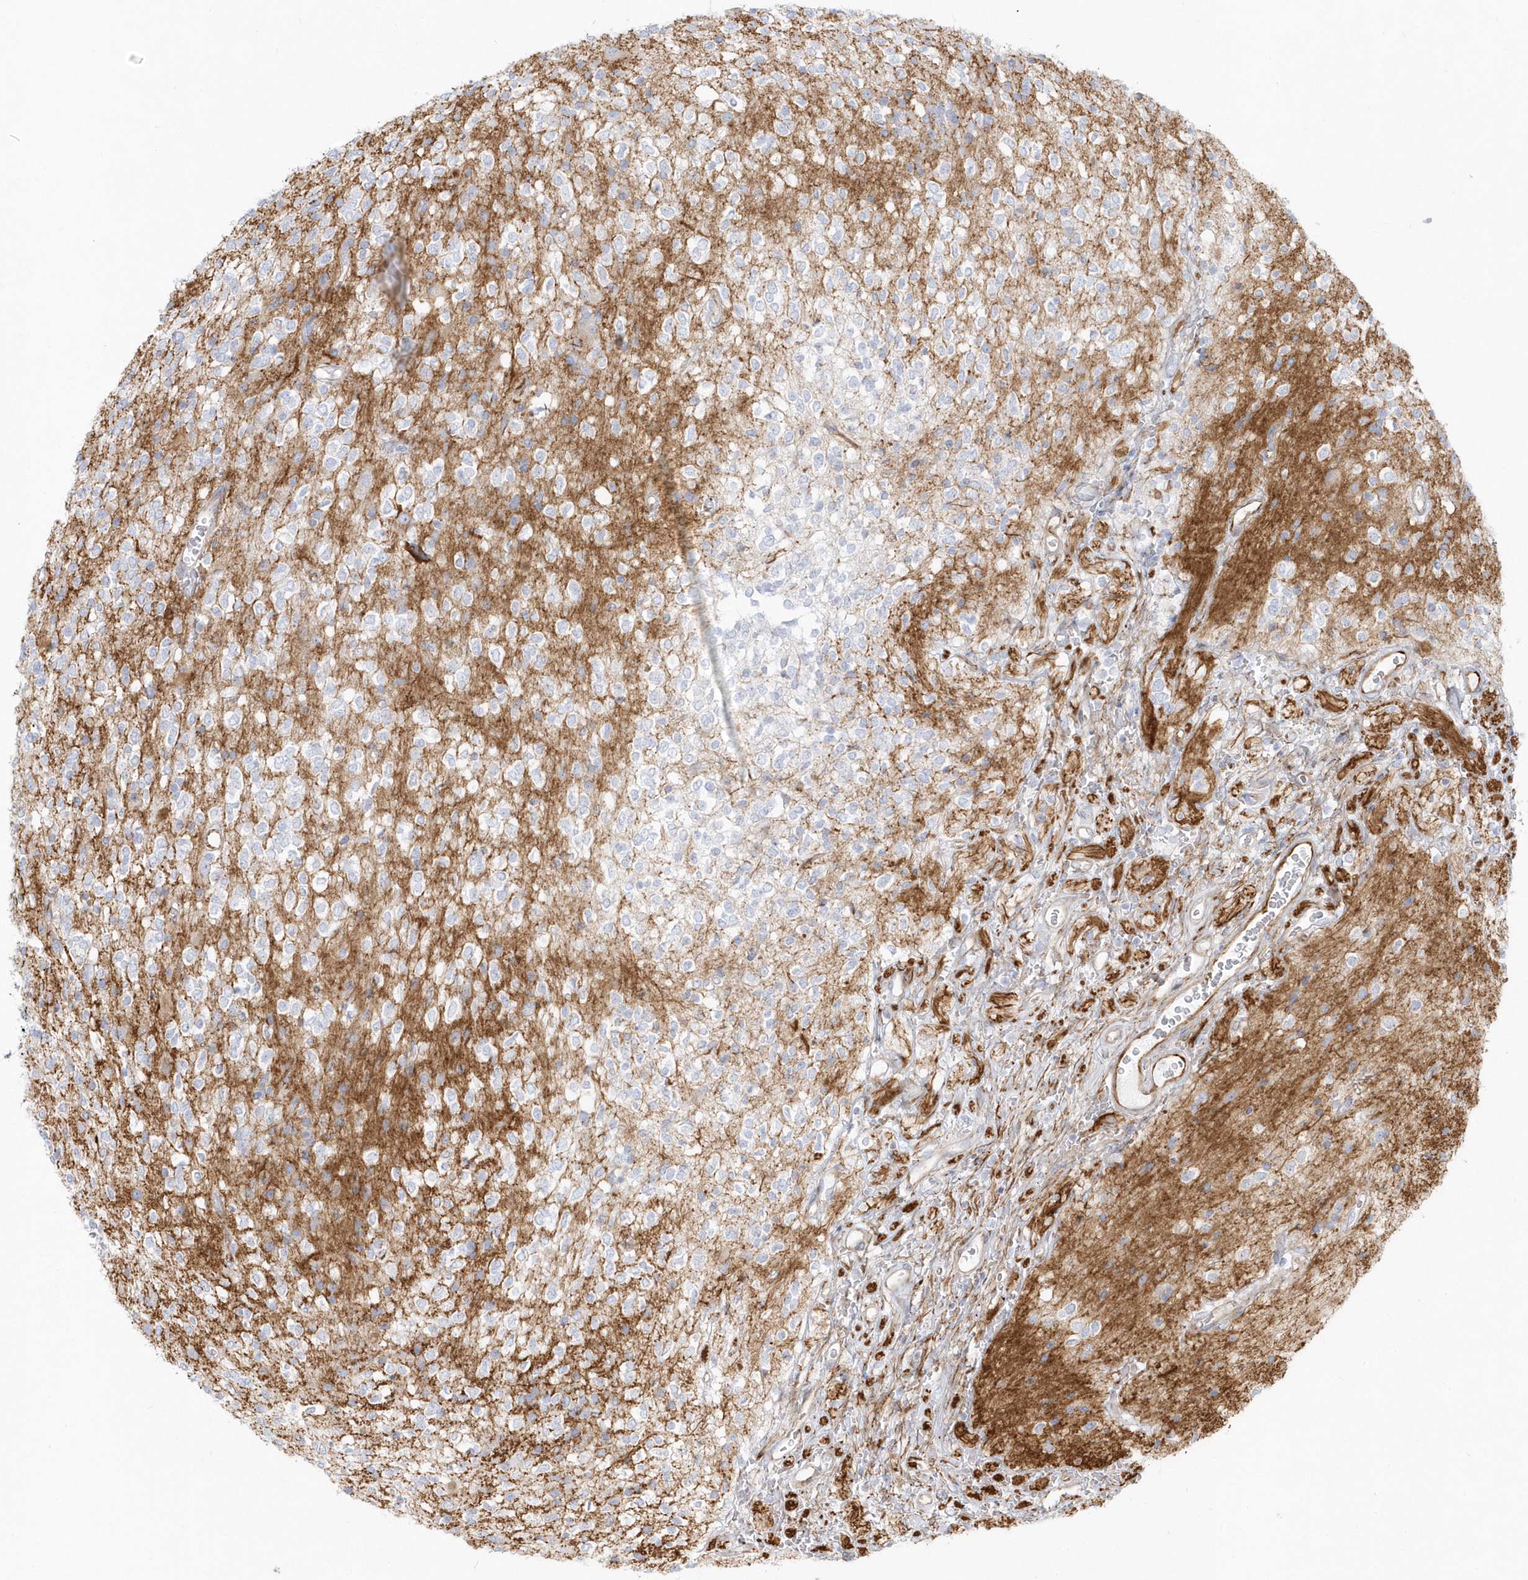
{"staining": {"intensity": "negative", "quantity": "none", "location": "none"}, "tissue": "glioma", "cell_type": "Tumor cells", "image_type": "cancer", "snomed": [{"axis": "morphology", "description": "Glioma, malignant, High grade"}, {"axis": "topography", "description": "Brain"}], "caption": "Immunohistochemistry photomicrograph of human glioma stained for a protein (brown), which reveals no staining in tumor cells.", "gene": "PPIL6", "patient": {"sex": "male", "age": 34}}